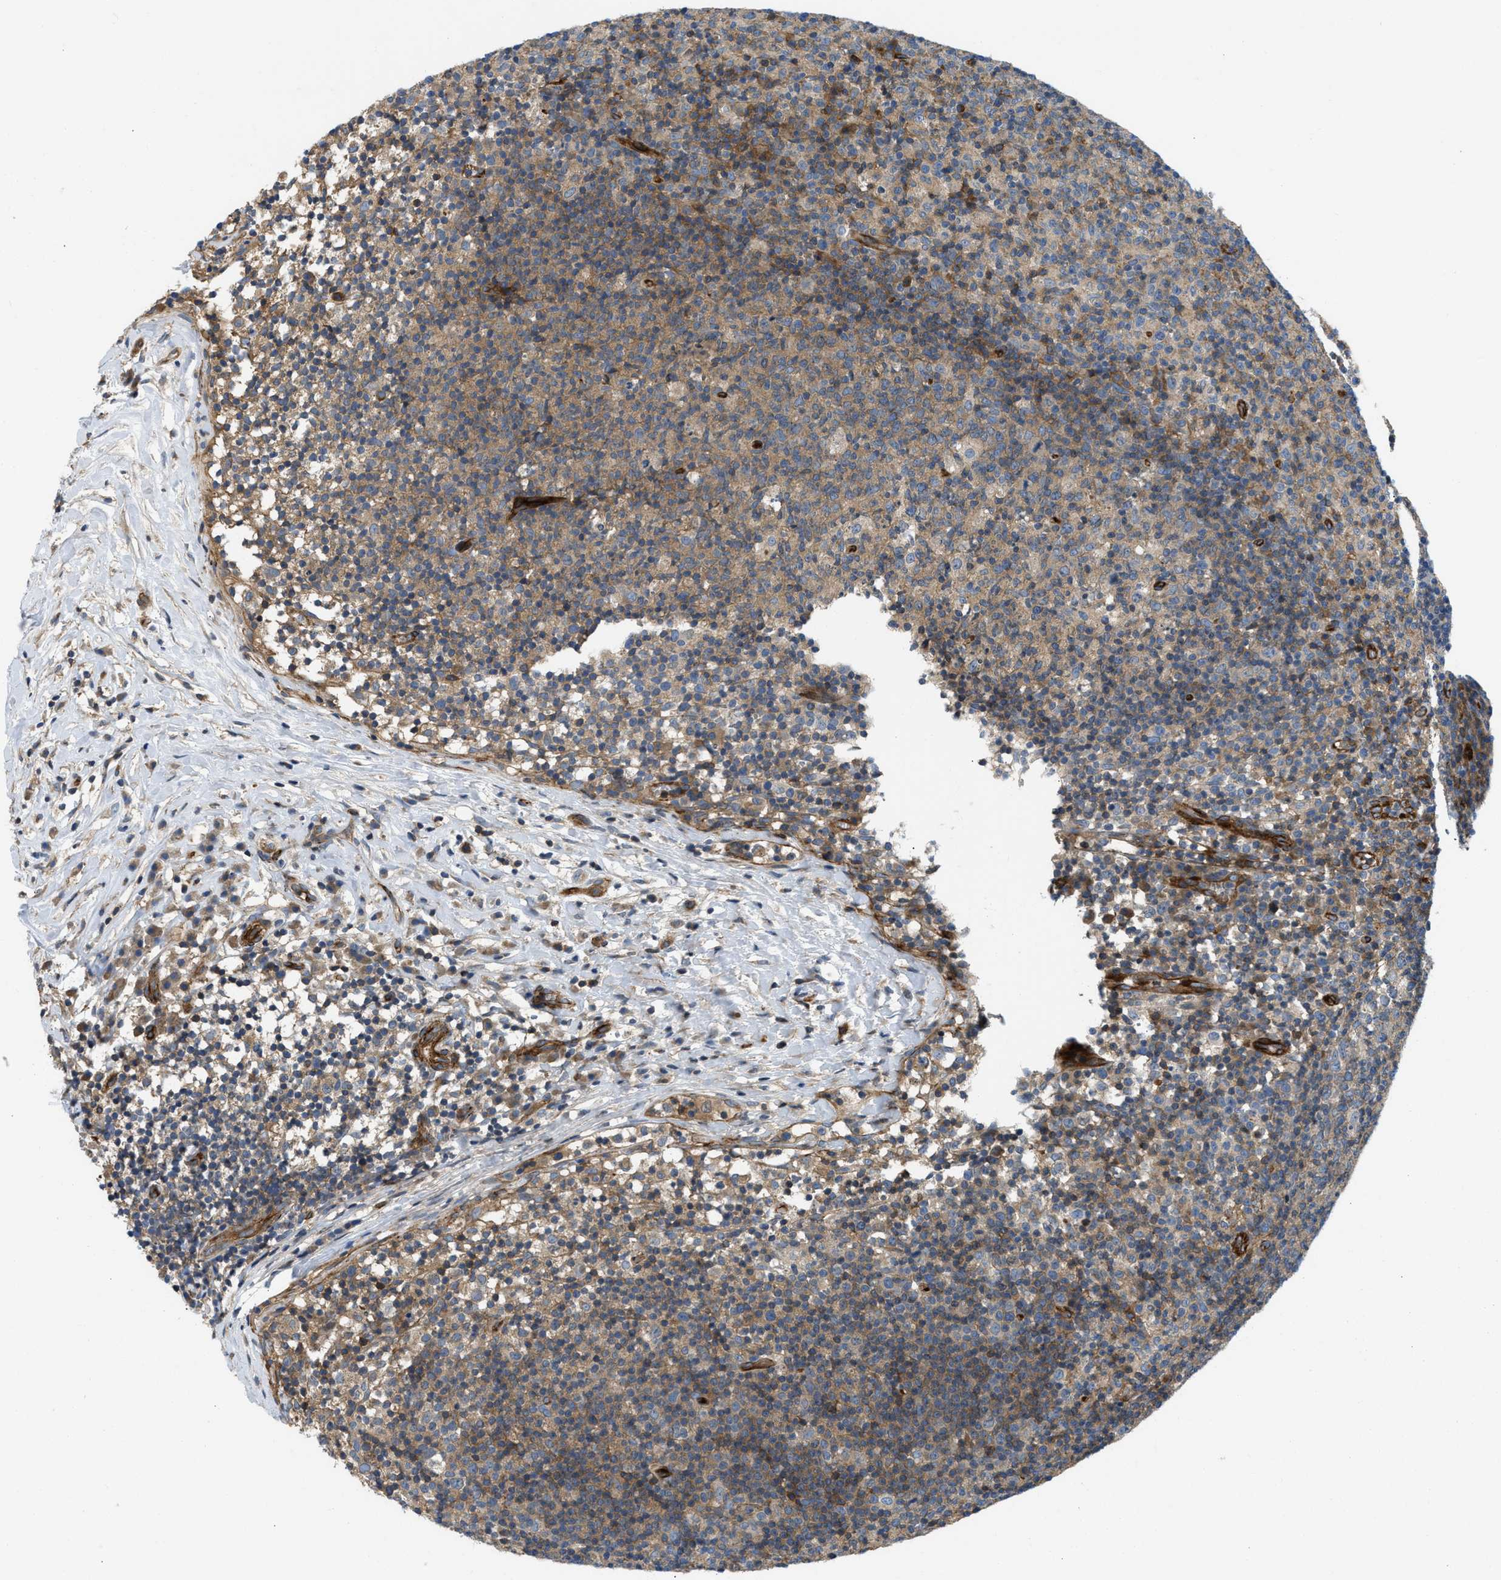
{"staining": {"intensity": "moderate", "quantity": ">75%", "location": "cytoplasmic/membranous"}, "tissue": "lymph node", "cell_type": "Germinal center cells", "image_type": "normal", "snomed": [{"axis": "morphology", "description": "Normal tissue, NOS"}, {"axis": "morphology", "description": "Inflammation, NOS"}, {"axis": "topography", "description": "Lymph node"}], "caption": "DAB (3,3'-diaminobenzidine) immunohistochemical staining of benign lymph node reveals moderate cytoplasmic/membranous protein staining in approximately >75% of germinal center cells.", "gene": "NYNRIN", "patient": {"sex": "male", "age": 55}}